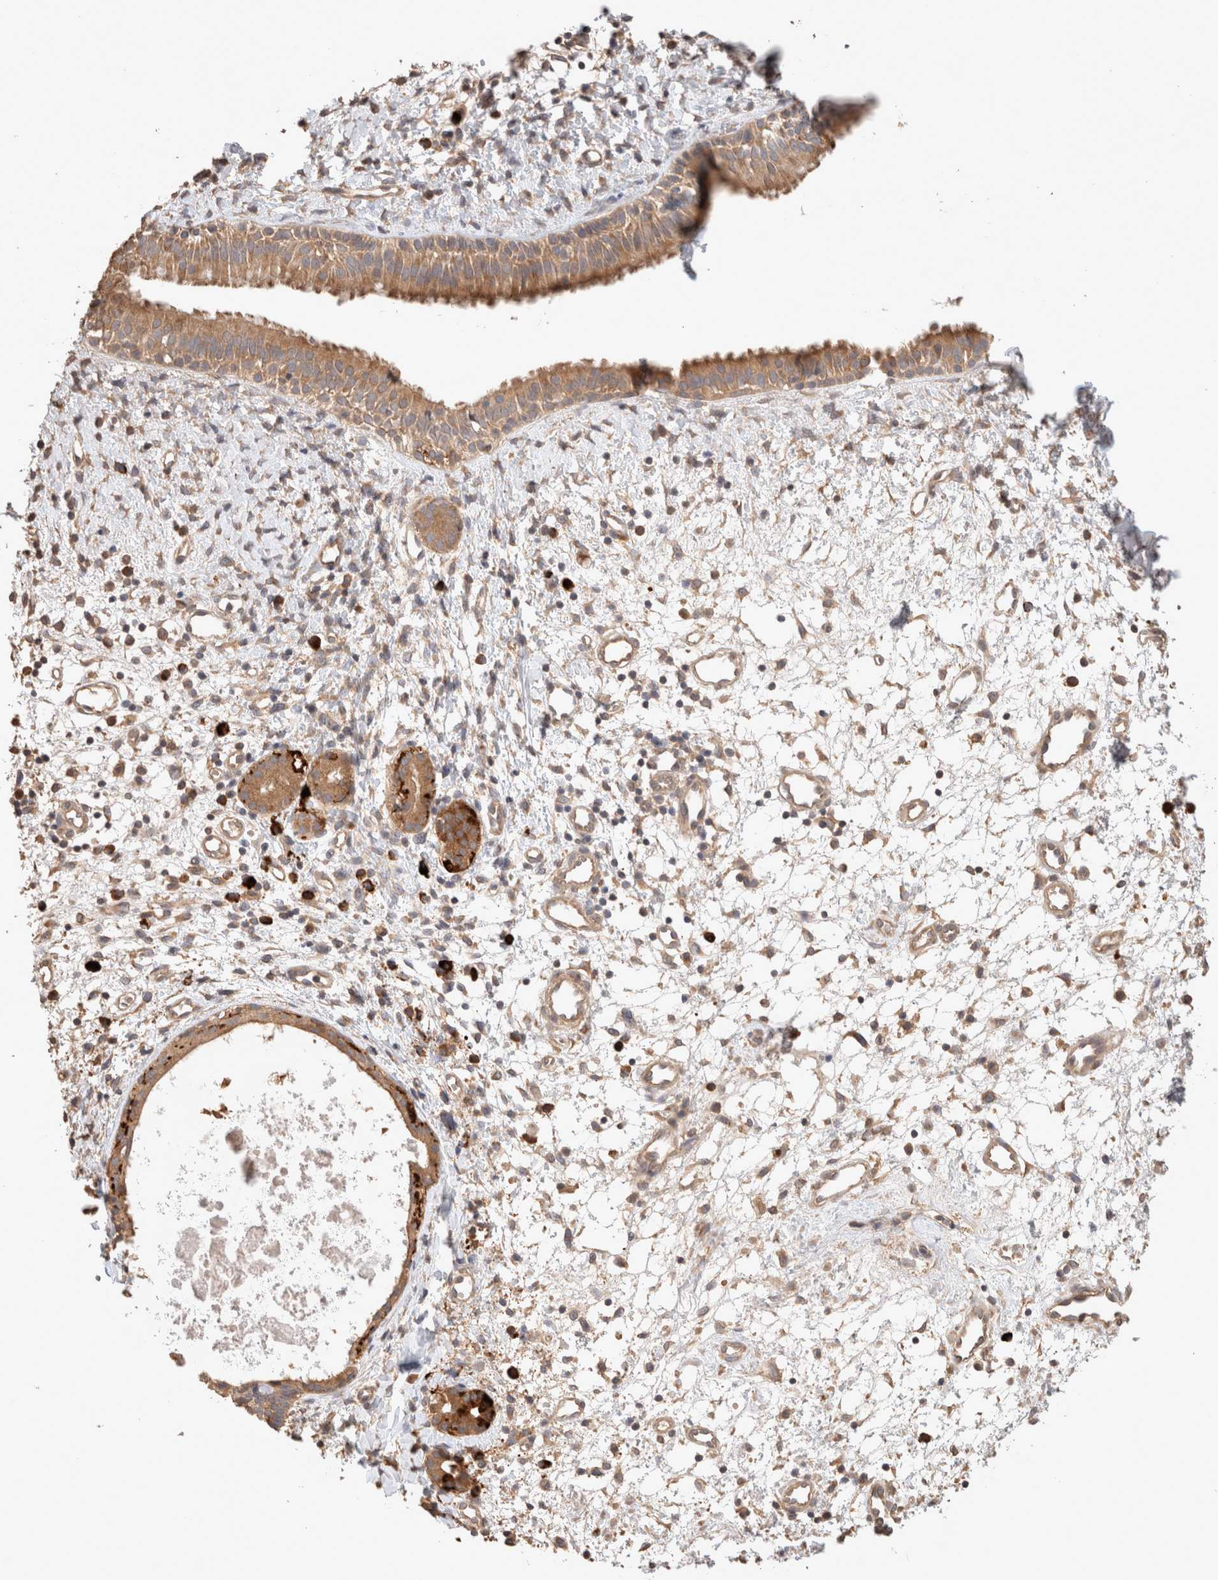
{"staining": {"intensity": "moderate", "quantity": ">75%", "location": "cytoplasmic/membranous"}, "tissue": "nasopharynx", "cell_type": "Respiratory epithelial cells", "image_type": "normal", "snomed": [{"axis": "morphology", "description": "Normal tissue, NOS"}, {"axis": "topography", "description": "Nasopharynx"}], "caption": "This photomicrograph demonstrates immunohistochemistry staining of unremarkable human nasopharynx, with medium moderate cytoplasmic/membranous expression in approximately >75% of respiratory epithelial cells.", "gene": "HROB", "patient": {"sex": "male", "age": 22}}